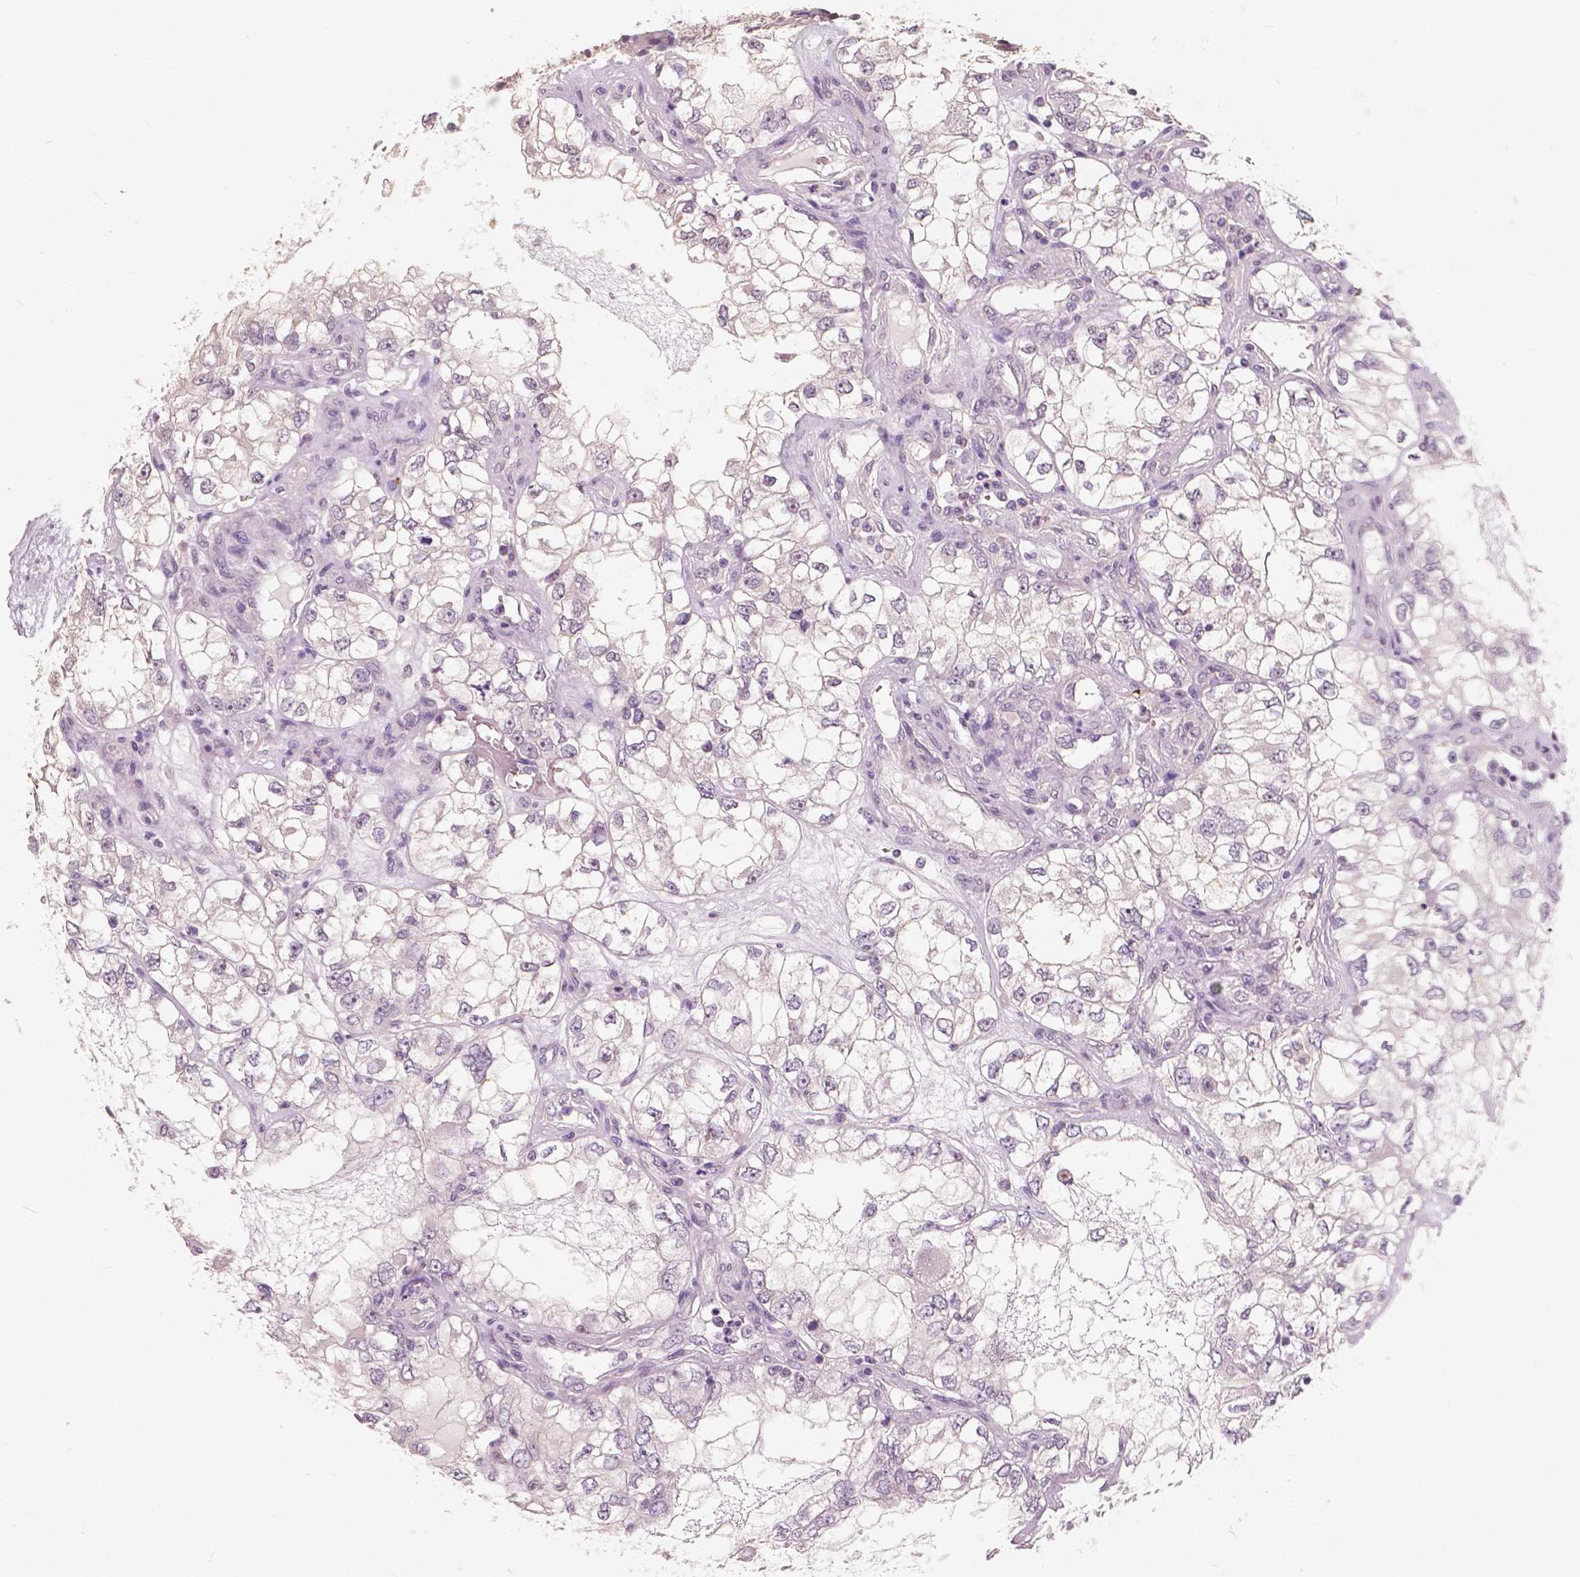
{"staining": {"intensity": "negative", "quantity": "none", "location": "none"}, "tissue": "renal cancer", "cell_type": "Tumor cells", "image_type": "cancer", "snomed": [{"axis": "morphology", "description": "Adenocarcinoma, NOS"}, {"axis": "topography", "description": "Kidney"}], "caption": "This is a micrograph of immunohistochemistry staining of renal adenocarcinoma, which shows no expression in tumor cells. Brightfield microscopy of immunohistochemistry (IHC) stained with DAB (3,3'-diaminobenzidine) (brown) and hematoxylin (blue), captured at high magnification.", "gene": "SAT2", "patient": {"sex": "female", "age": 59}}